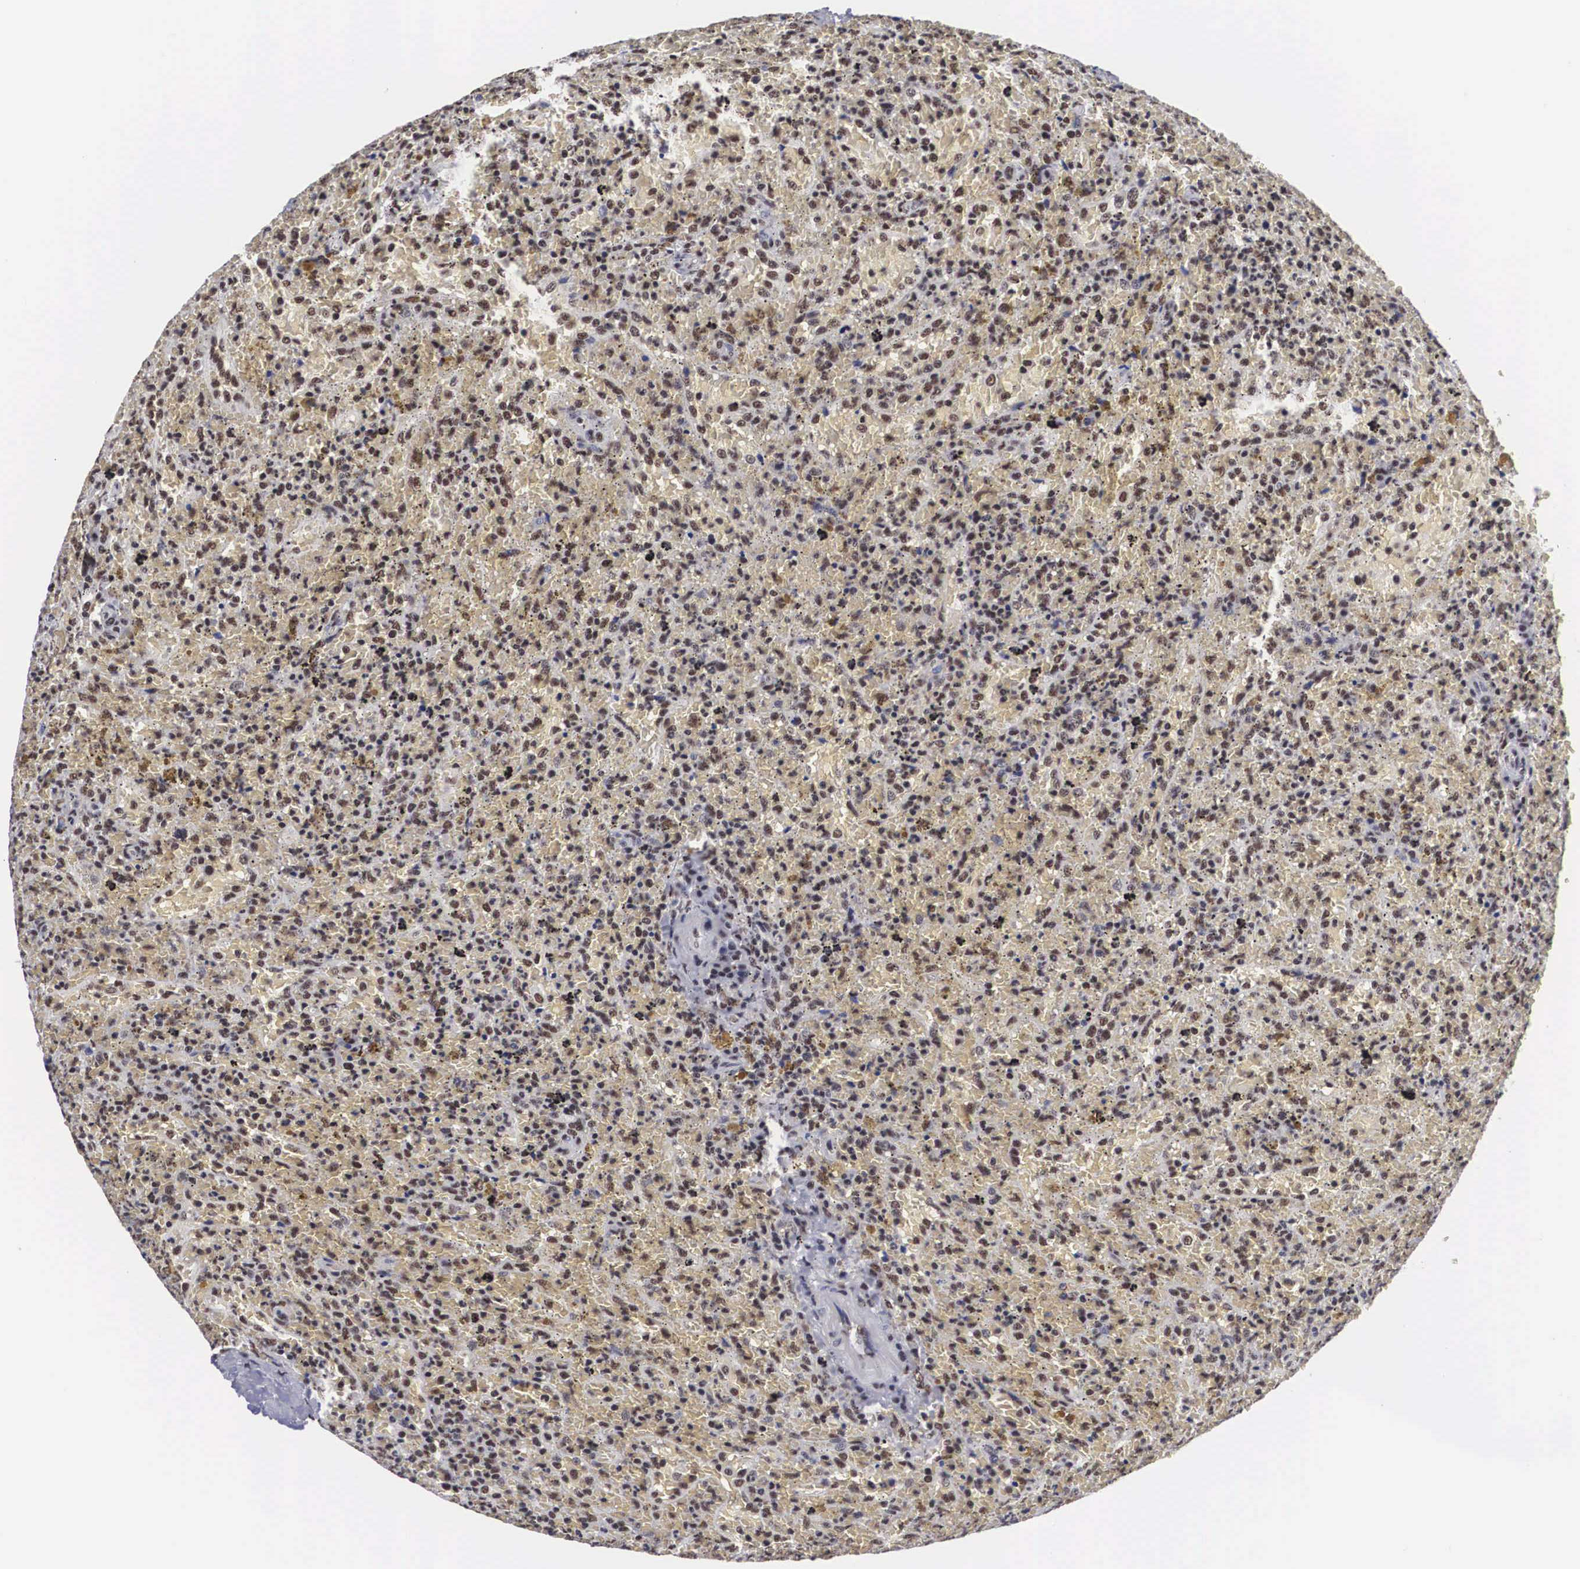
{"staining": {"intensity": "weak", "quantity": ">75%", "location": "nuclear"}, "tissue": "lymphoma", "cell_type": "Tumor cells", "image_type": "cancer", "snomed": [{"axis": "morphology", "description": "Malignant lymphoma, non-Hodgkin's type, High grade"}, {"axis": "topography", "description": "Spleen"}, {"axis": "topography", "description": "Lymph node"}], "caption": "Weak nuclear protein expression is present in approximately >75% of tumor cells in malignant lymphoma, non-Hodgkin's type (high-grade). (DAB (3,3'-diaminobenzidine) IHC with brightfield microscopy, high magnification).", "gene": "ACIN1", "patient": {"sex": "female", "age": 70}}